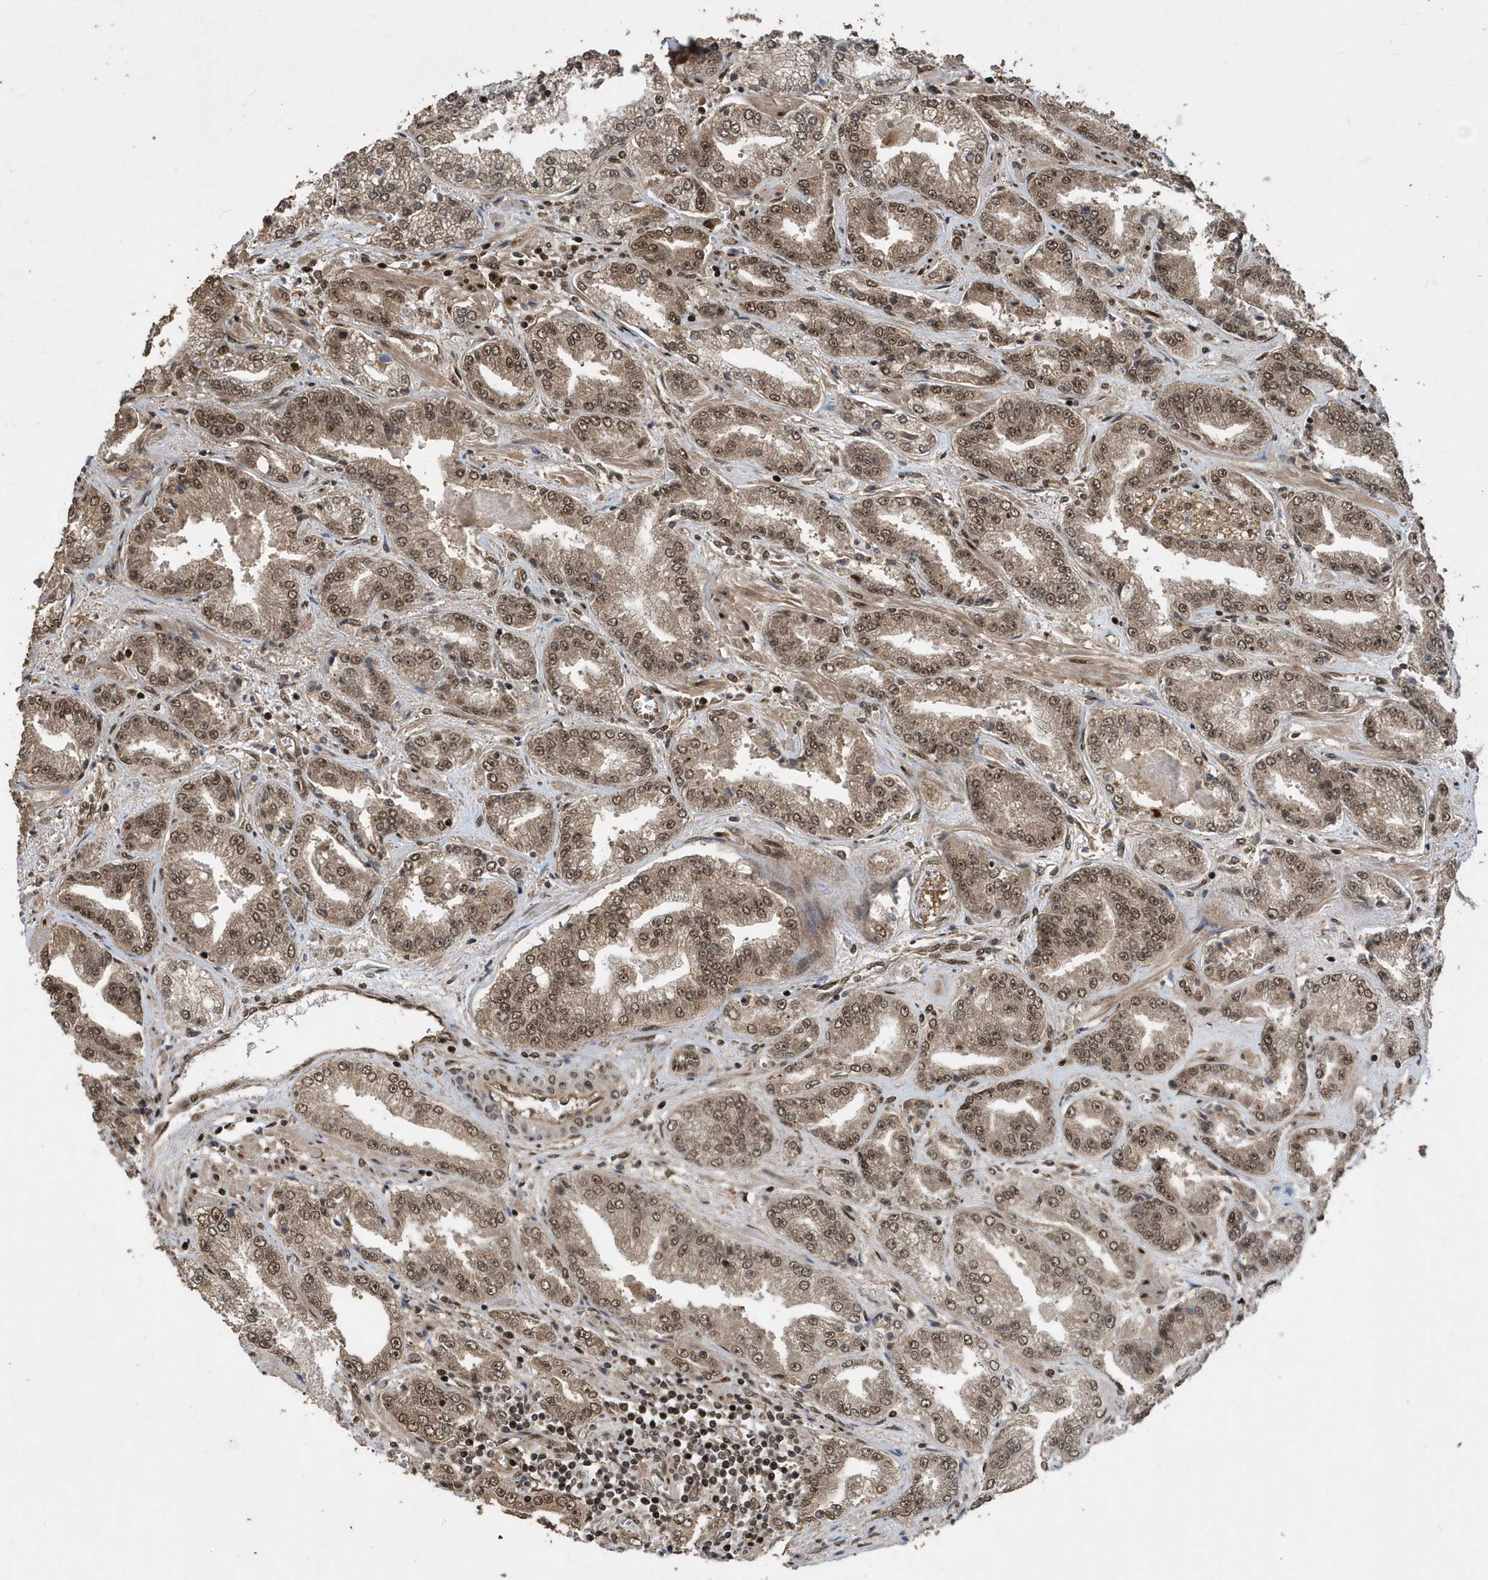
{"staining": {"intensity": "moderate", "quantity": ">75%", "location": "cytoplasmic/membranous,nuclear"}, "tissue": "prostate cancer", "cell_type": "Tumor cells", "image_type": "cancer", "snomed": [{"axis": "morphology", "description": "Adenocarcinoma, High grade"}, {"axis": "topography", "description": "Prostate"}], "caption": "Protein expression analysis of human prostate adenocarcinoma (high-grade) reveals moderate cytoplasmic/membranous and nuclear positivity in about >75% of tumor cells.", "gene": "INTS12", "patient": {"sex": "male", "age": 71}}